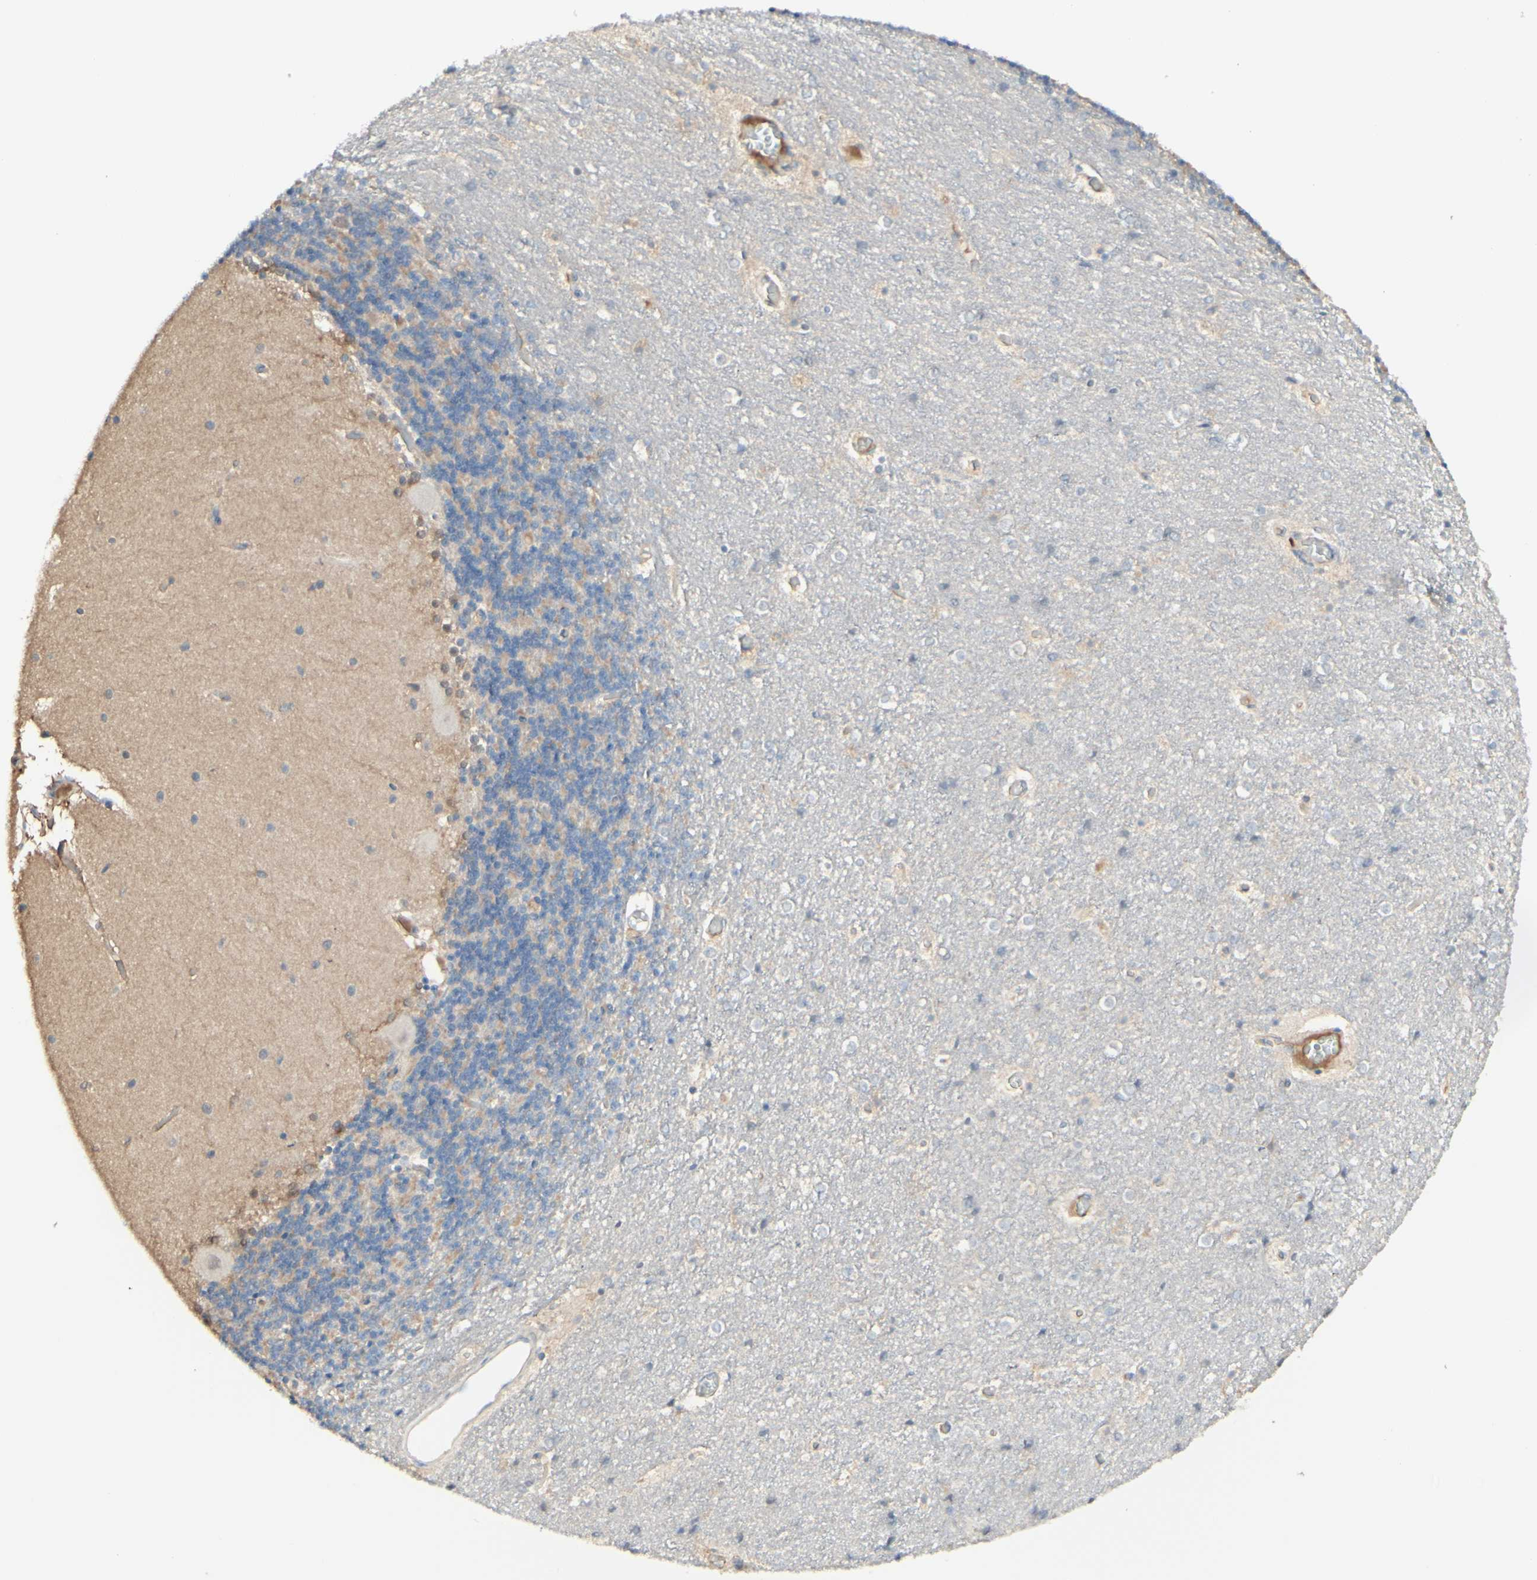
{"staining": {"intensity": "negative", "quantity": "none", "location": "none"}, "tissue": "cerebellum", "cell_type": "Cells in granular layer", "image_type": "normal", "snomed": [{"axis": "morphology", "description": "Normal tissue, NOS"}, {"axis": "topography", "description": "Cerebellum"}], "caption": "IHC histopathology image of normal cerebellum: human cerebellum stained with DAB (3,3'-diaminobenzidine) exhibits no significant protein expression in cells in granular layer. (DAB immunohistochemistry (IHC), high magnification).", "gene": "MTM1", "patient": {"sex": "female", "age": 54}}